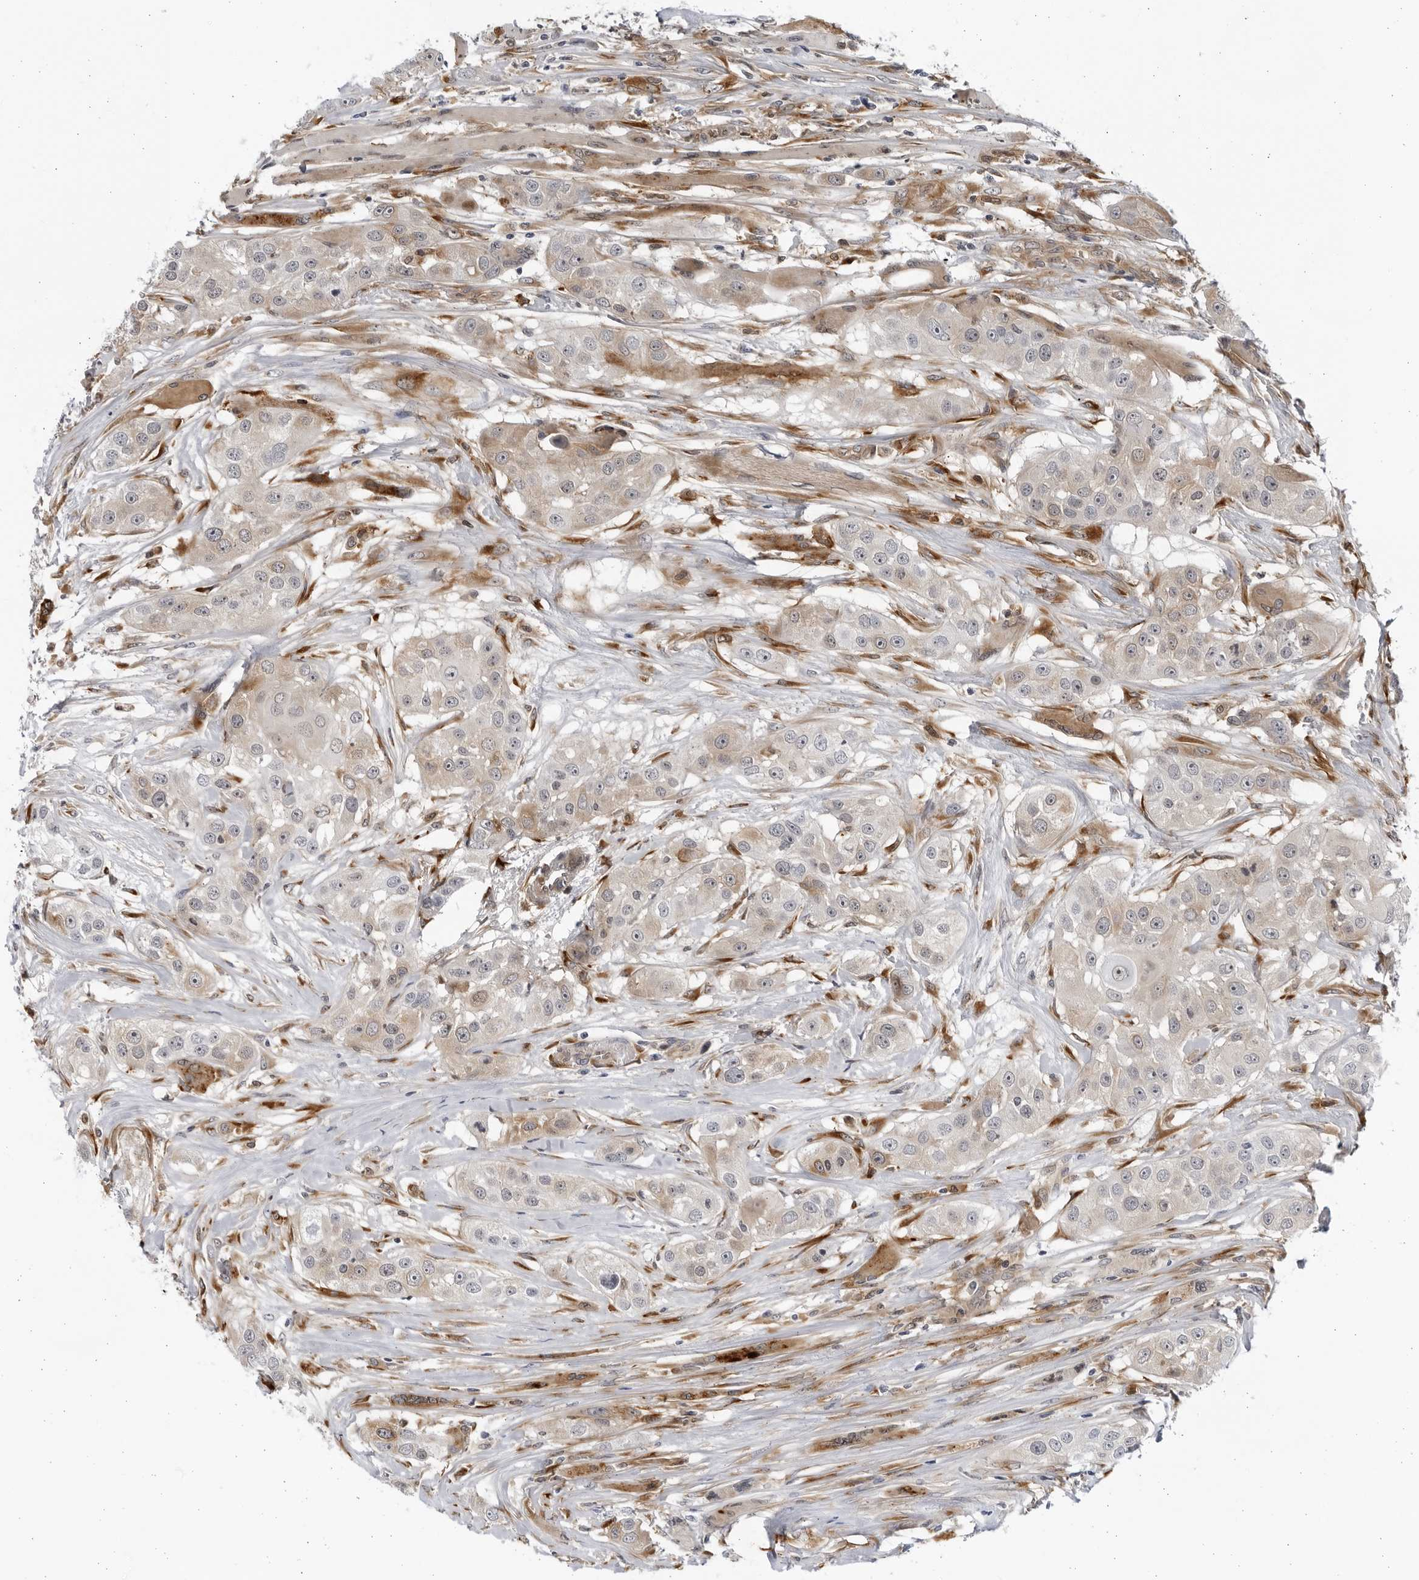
{"staining": {"intensity": "weak", "quantity": "25%-75%", "location": "cytoplasmic/membranous"}, "tissue": "head and neck cancer", "cell_type": "Tumor cells", "image_type": "cancer", "snomed": [{"axis": "morphology", "description": "Normal tissue, NOS"}, {"axis": "morphology", "description": "Squamous cell carcinoma, NOS"}, {"axis": "topography", "description": "Skeletal muscle"}, {"axis": "topography", "description": "Head-Neck"}], "caption": "This photomicrograph displays head and neck cancer (squamous cell carcinoma) stained with immunohistochemistry (IHC) to label a protein in brown. The cytoplasmic/membranous of tumor cells show weak positivity for the protein. Nuclei are counter-stained blue.", "gene": "BMP2K", "patient": {"sex": "male", "age": 51}}